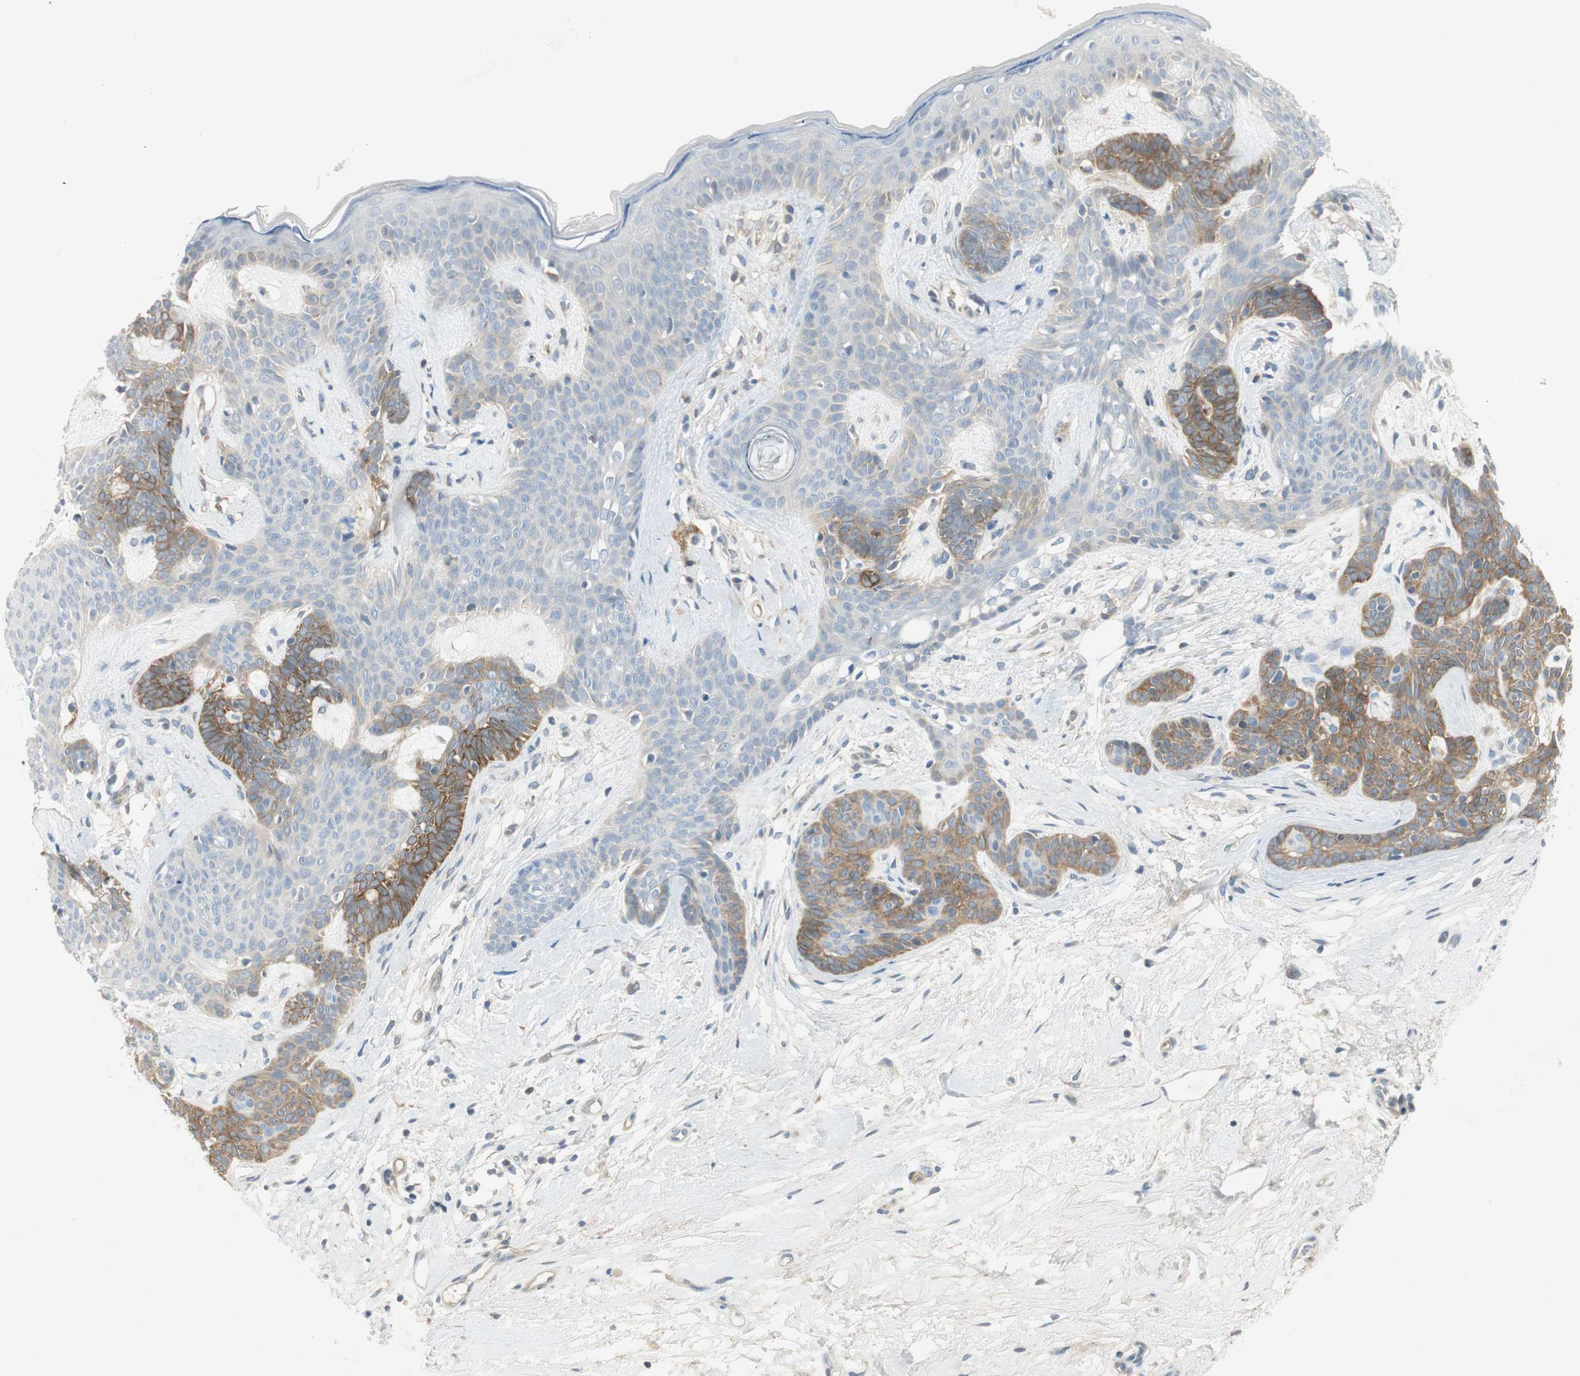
{"staining": {"intensity": "moderate", "quantity": ">75%", "location": "cytoplasmic/membranous"}, "tissue": "skin cancer", "cell_type": "Tumor cells", "image_type": "cancer", "snomed": [{"axis": "morphology", "description": "Developmental malformation"}, {"axis": "morphology", "description": "Basal cell carcinoma"}, {"axis": "topography", "description": "Skin"}], "caption": "Protein expression analysis of skin basal cell carcinoma reveals moderate cytoplasmic/membranous positivity in approximately >75% of tumor cells. (DAB = brown stain, brightfield microscopy at high magnification).", "gene": "STON1-GTF2A1L", "patient": {"sex": "female", "age": 62}}